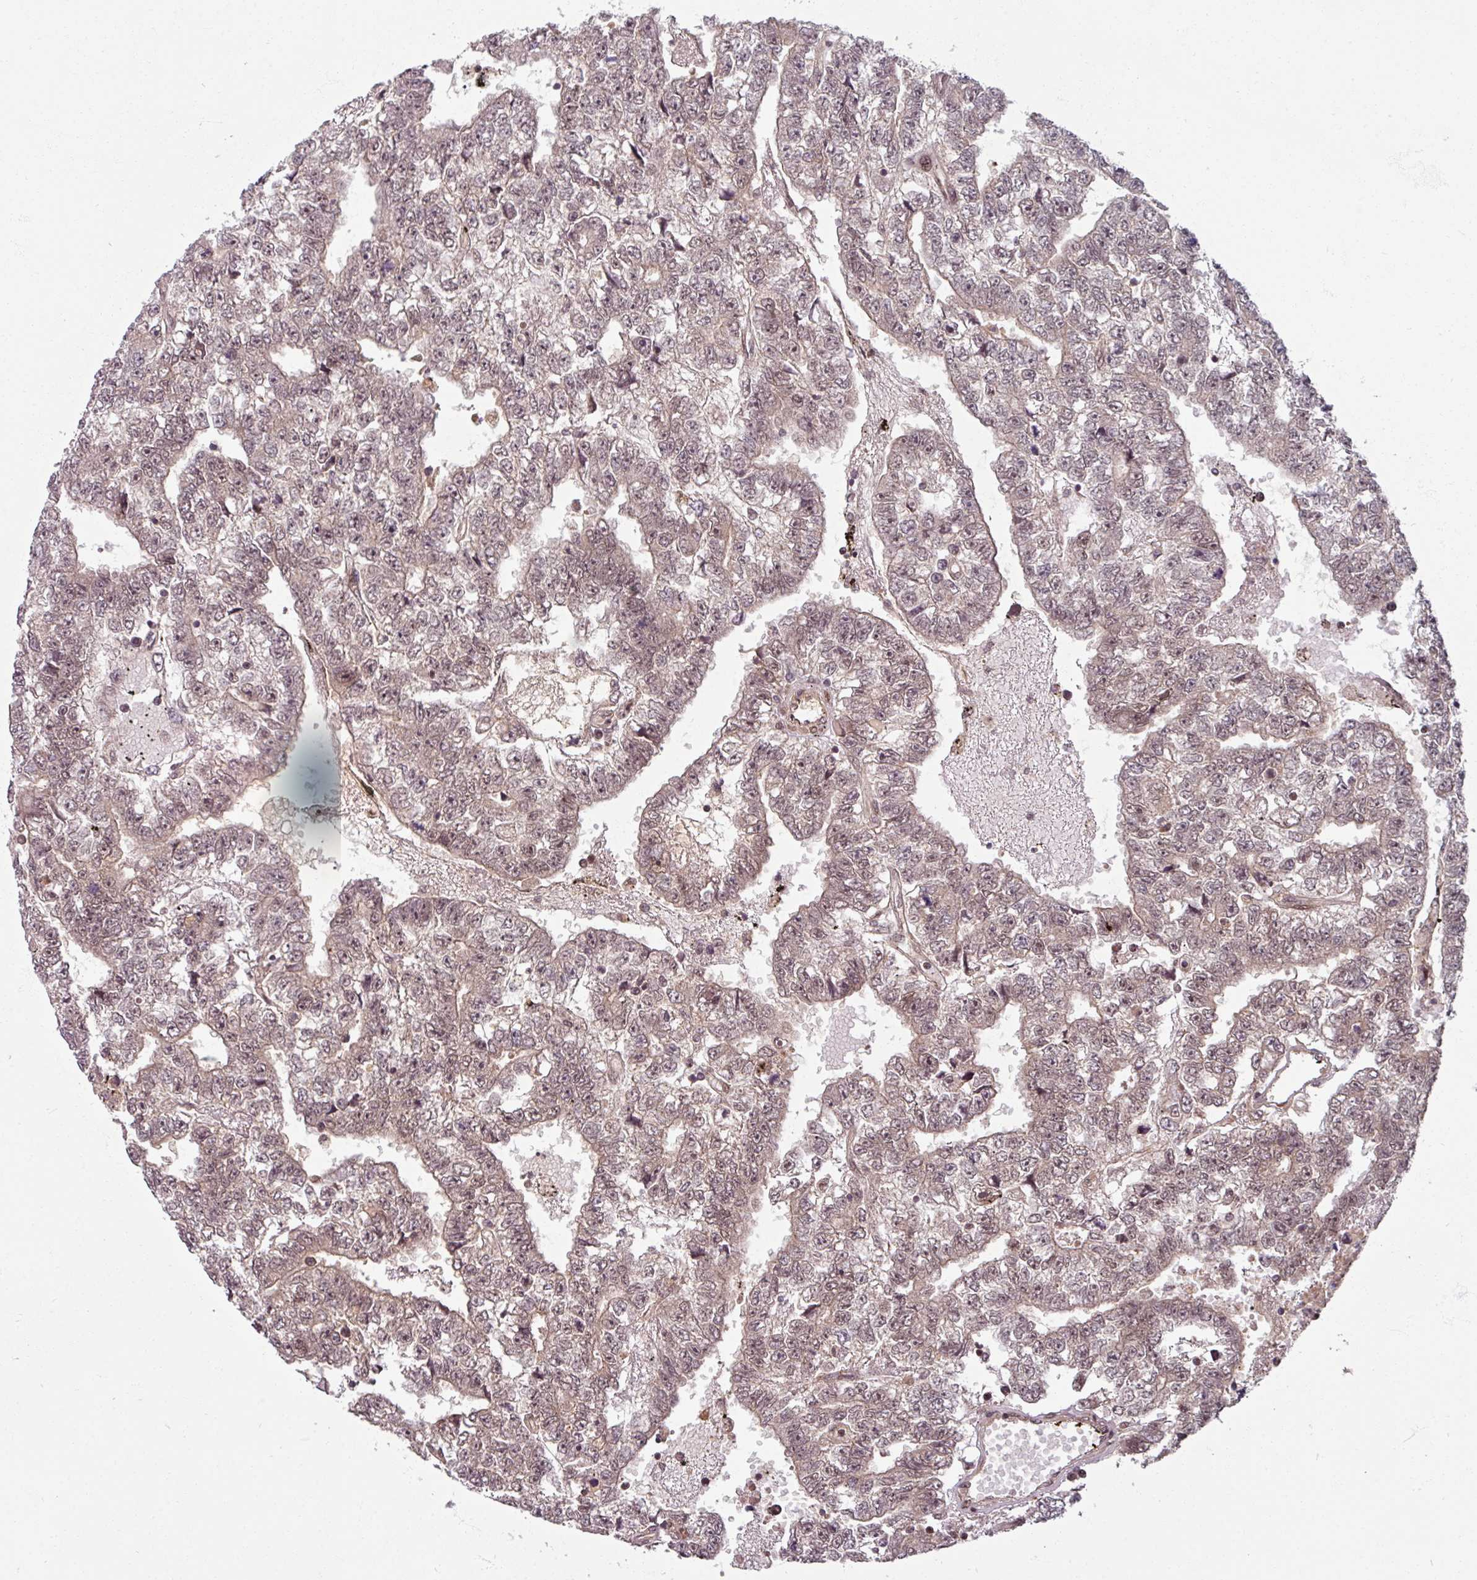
{"staining": {"intensity": "moderate", "quantity": "25%-75%", "location": "cytoplasmic/membranous,nuclear"}, "tissue": "testis cancer", "cell_type": "Tumor cells", "image_type": "cancer", "snomed": [{"axis": "morphology", "description": "Carcinoma, Embryonal, NOS"}, {"axis": "topography", "description": "Testis"}], "caption": "A micrograph of human testis embryonal carcinoma stained for a protein shows moderate cytoplasmic/membranous and nuclear brown staining in tumor cells.", "gene": "SWI5", "patient": {"sex": "male", "age": 25}}